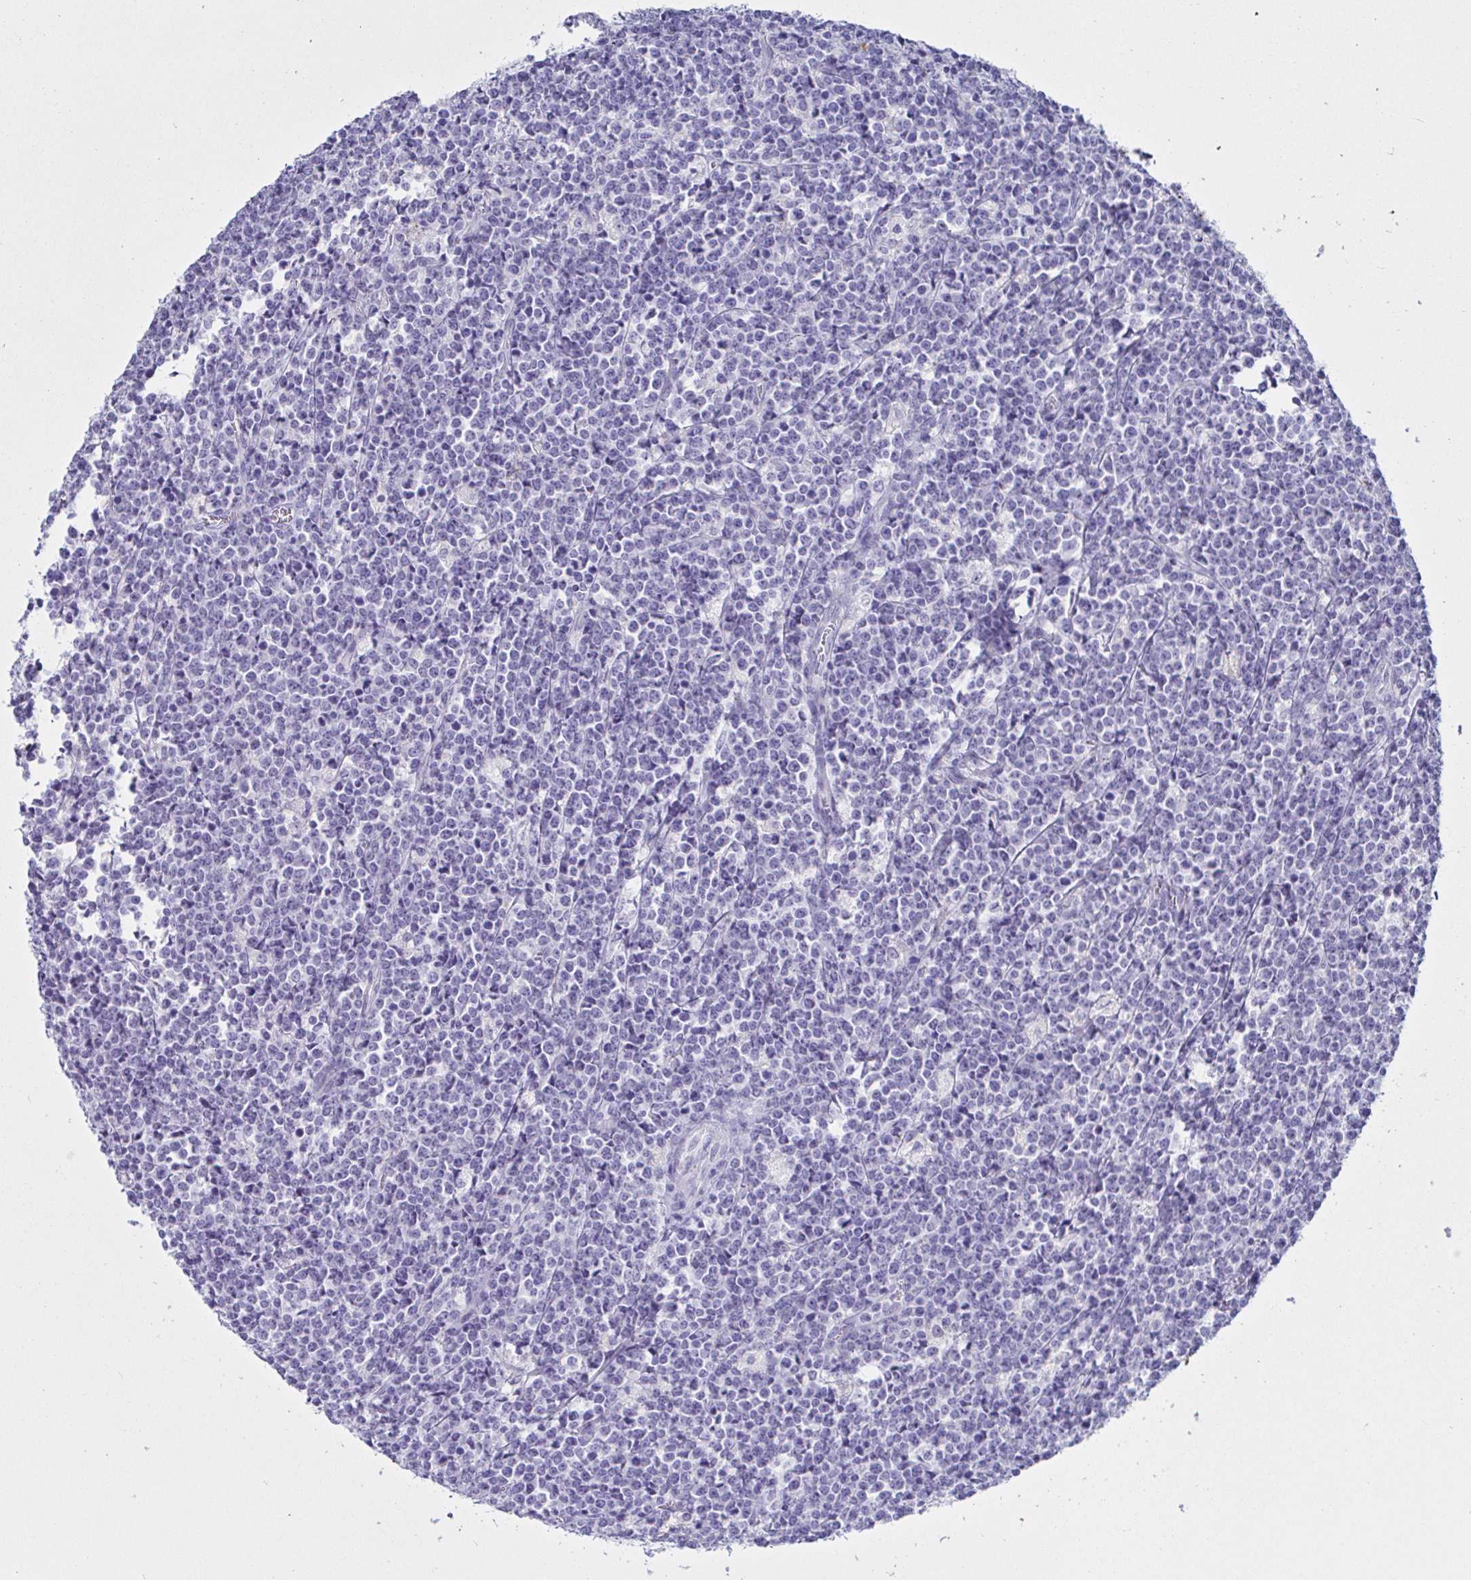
{"staining": {"intensity": "negative", "quantity": "none", "location": "none"}, "tissue": "lymphoma", "cell_type": "Tumor cells", "image_type": "cancer", "snomed": [{"axis": "morphology", "description": "Malignant lymphoma, non-Hodgkin's type, High grade"}, {"axis": "topography", "description": "Small intestine"}], "caption": "Immunohistochemistry of malignant lymphoma, non-Hodgkin's type (high-grade) reveals no expression in tumor cells.", "gene": "SAA4", "patient": {"sex": "female", "age": 56}}